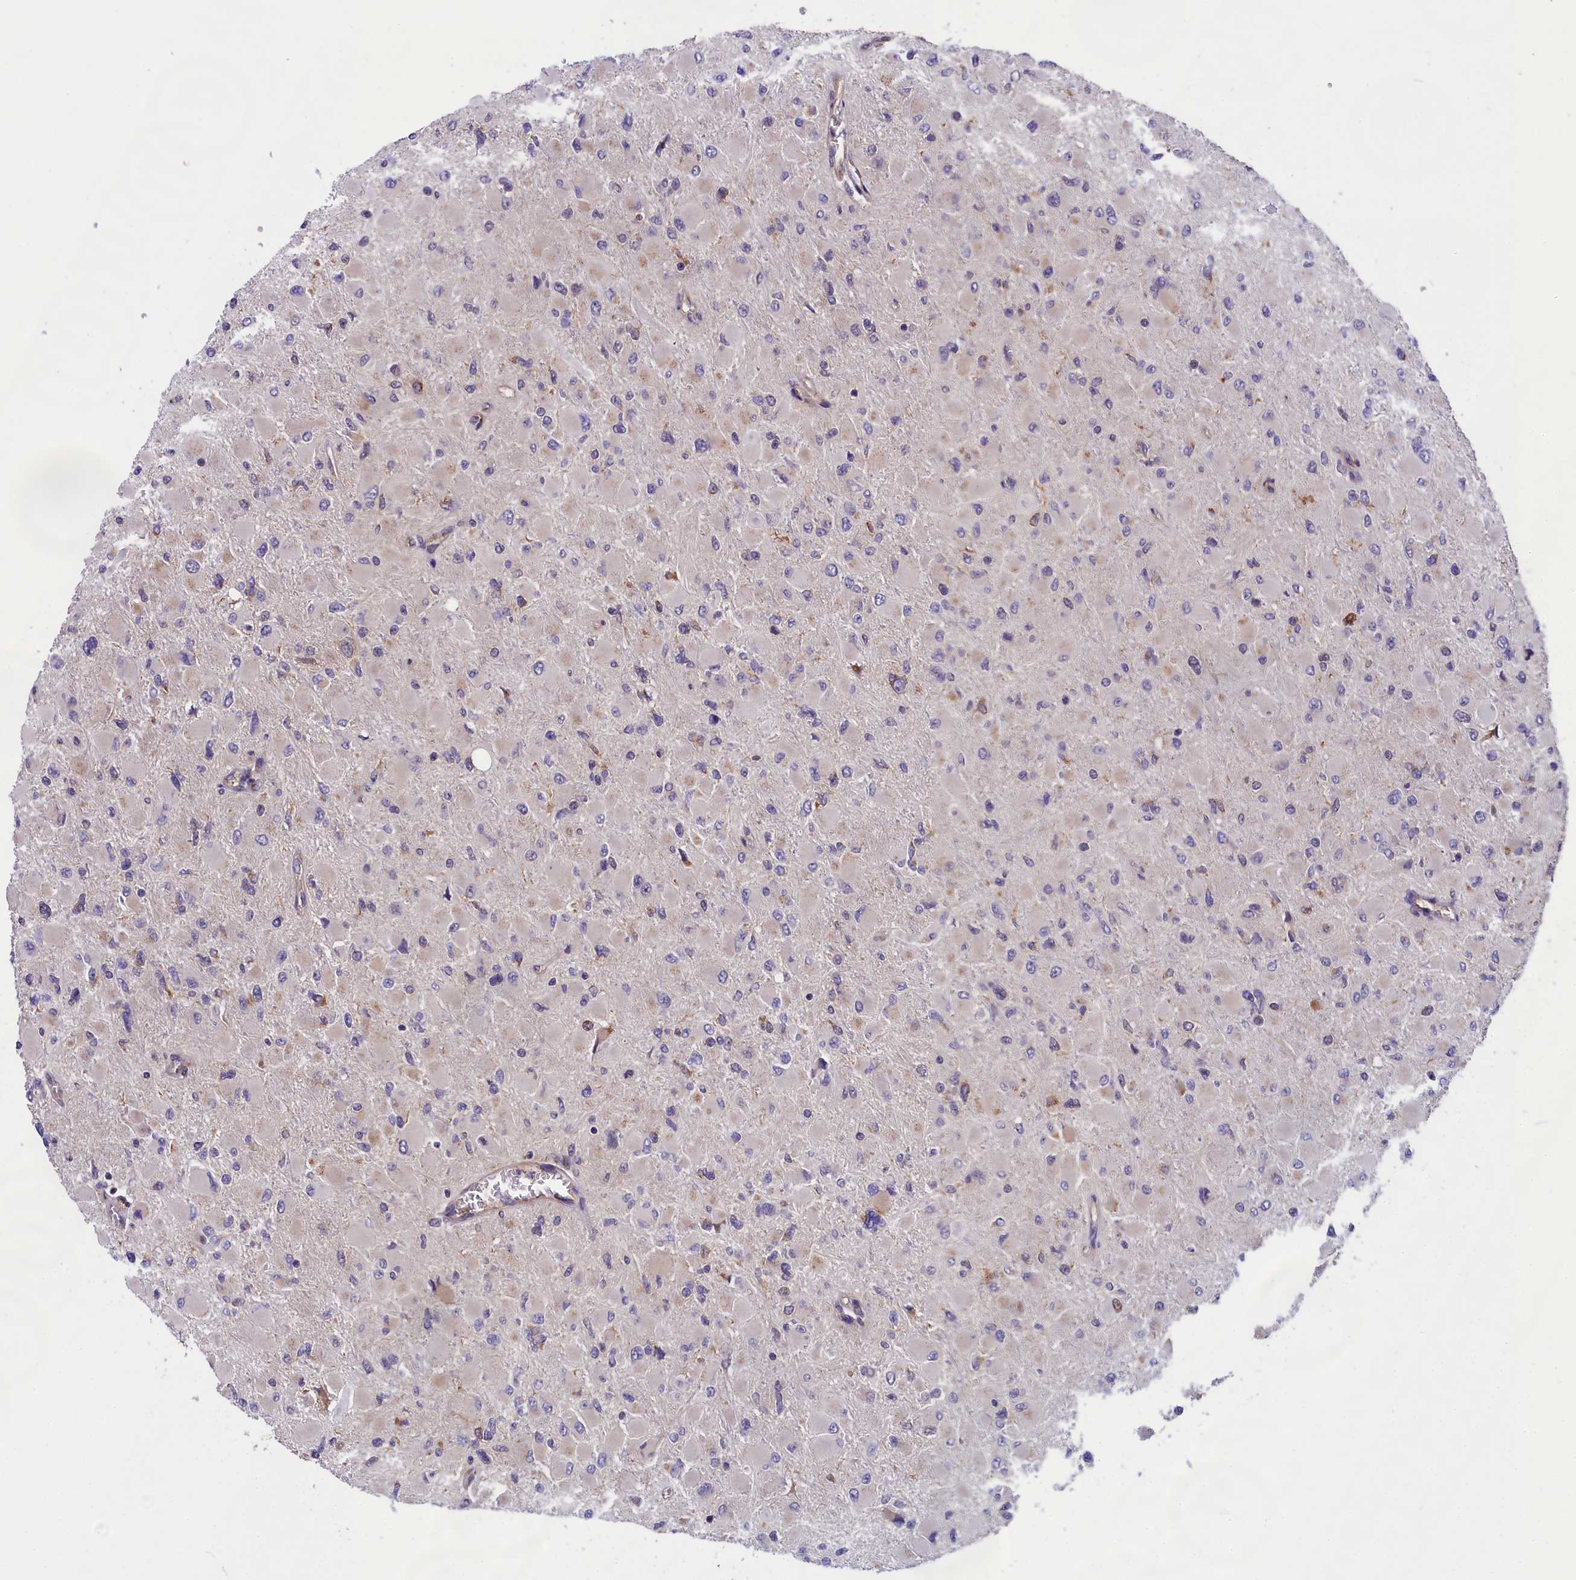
{"staining": {"intensity": "negative", "quantity": "none", "location": "none"}, "tissue": "glioma", "cell_type": "Tumor cells", "image_type": "cancer", "snomed": [{"axis": "morphology", "description": "Glioma, malignant, High grade"}, {"axis": "topography", "description": "Cerebral cortex"}], "caption": "Immunohistochemical staining of human glioma demonstrates no significant positivity in tumor cells. The staining is performed using DAB (3,3'-diaminobenzidine) brown chromogen with nuclei counter-stained in using hematoxylin.", "gene": "ABCC8", "patient": {"sex": "female", "age": 36}}